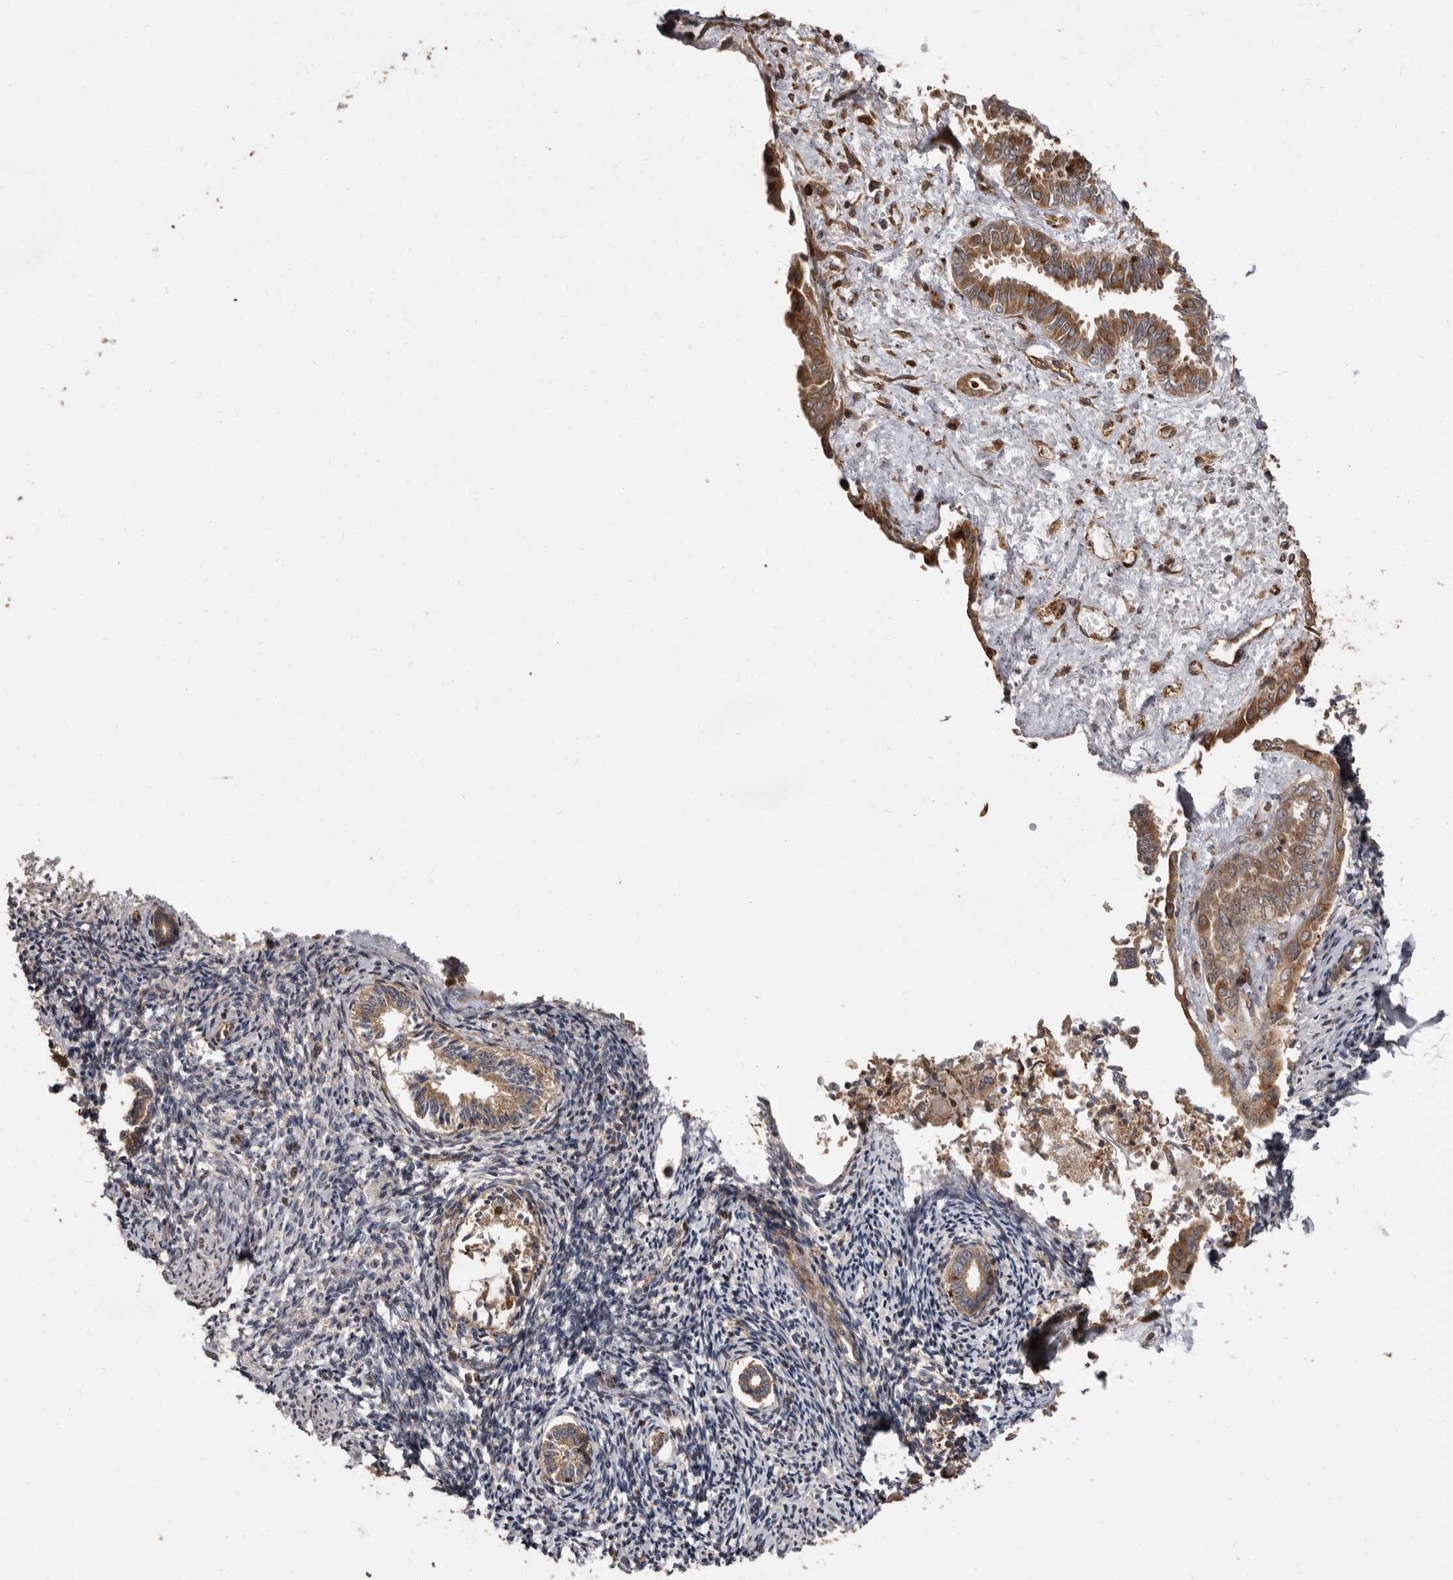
{"staining": {"intensity": "moderate", "quantity": "25%-75%", "location": "cytoplasmic/membranous"}, "tissue": "endometrium", "cell_type": "Cells in endometrial stroma", "image_type": "normal", "snomed": [{"axis": "morphology", "description": "Normal tissue, NOS"}, {"axis": "topography", "description": "Endometrium"}], "caption": "Benign endometrium exhibits moderate cytoplasmic/membranous staining in about 25%-75% of cells in endometrial stroma, visualized by immunohistochemistry. The protein is stained brown, and the nuclei are stained in blue (DAB IHC with brightfield microscopy, high magnification).", "gene": "FLAD1", "patient": {"sex": "female", "age": 56}}